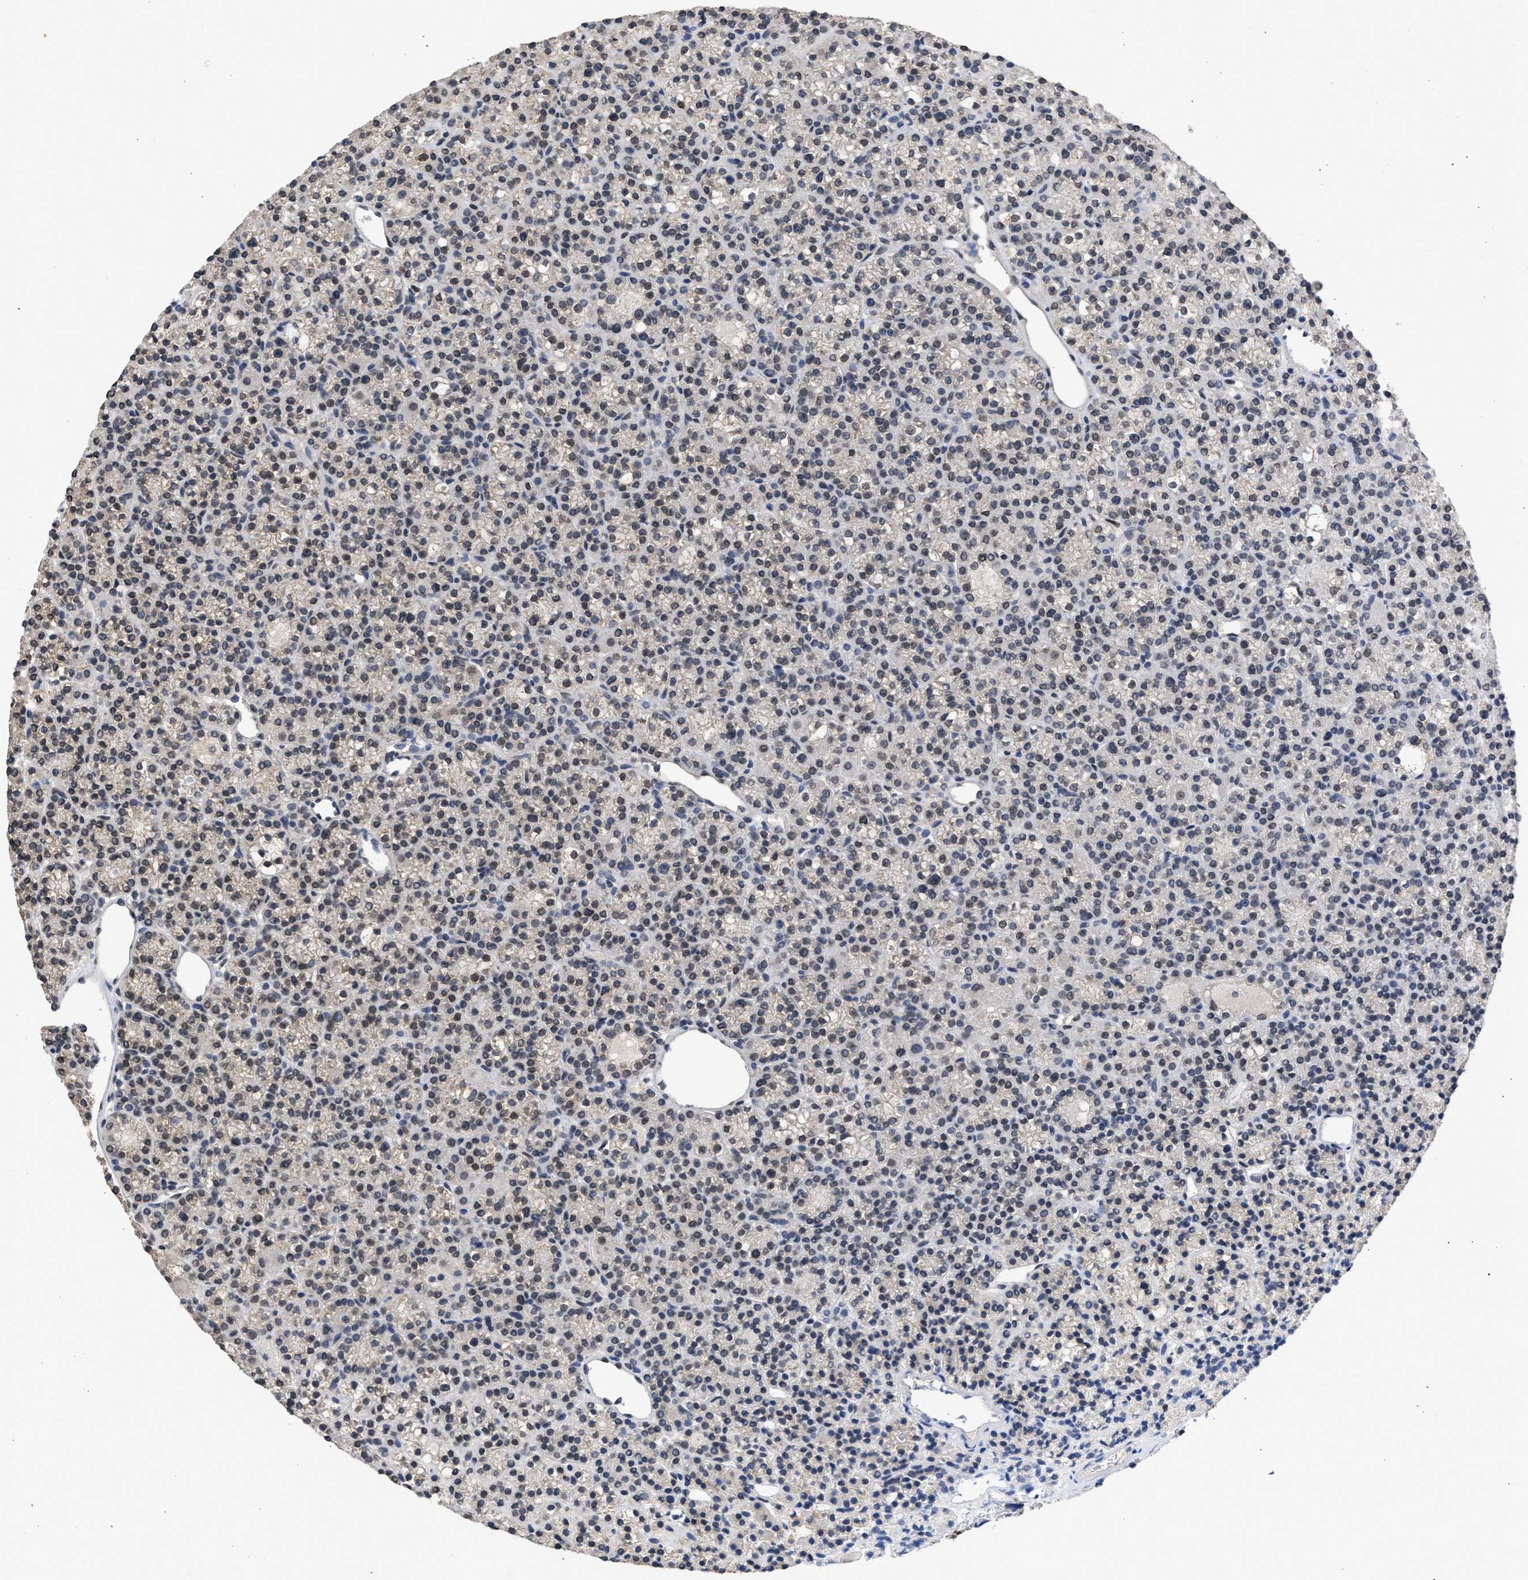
{"staining": {"intensity": "weak", "quantity": "<25%", "location": "cytoplasmic/membranous"}, "tissue": "parathyroid gland", "cell_type": "Glandular cells", "image_type": "normal", "snomed": [{"axis": "morphology", "description": "Normal tissue, NOS"}, {"axis": "morphology", "description": "Adenoma, NOS"}, {"axis": "topography", "description": "Parathyroid gland"}], "caption": "This is an IHC image of benign parathyroid gland. There is no expression in glandular cells.", "gene": "NUP35", "patient": {"sex": "female", "age": 64}}